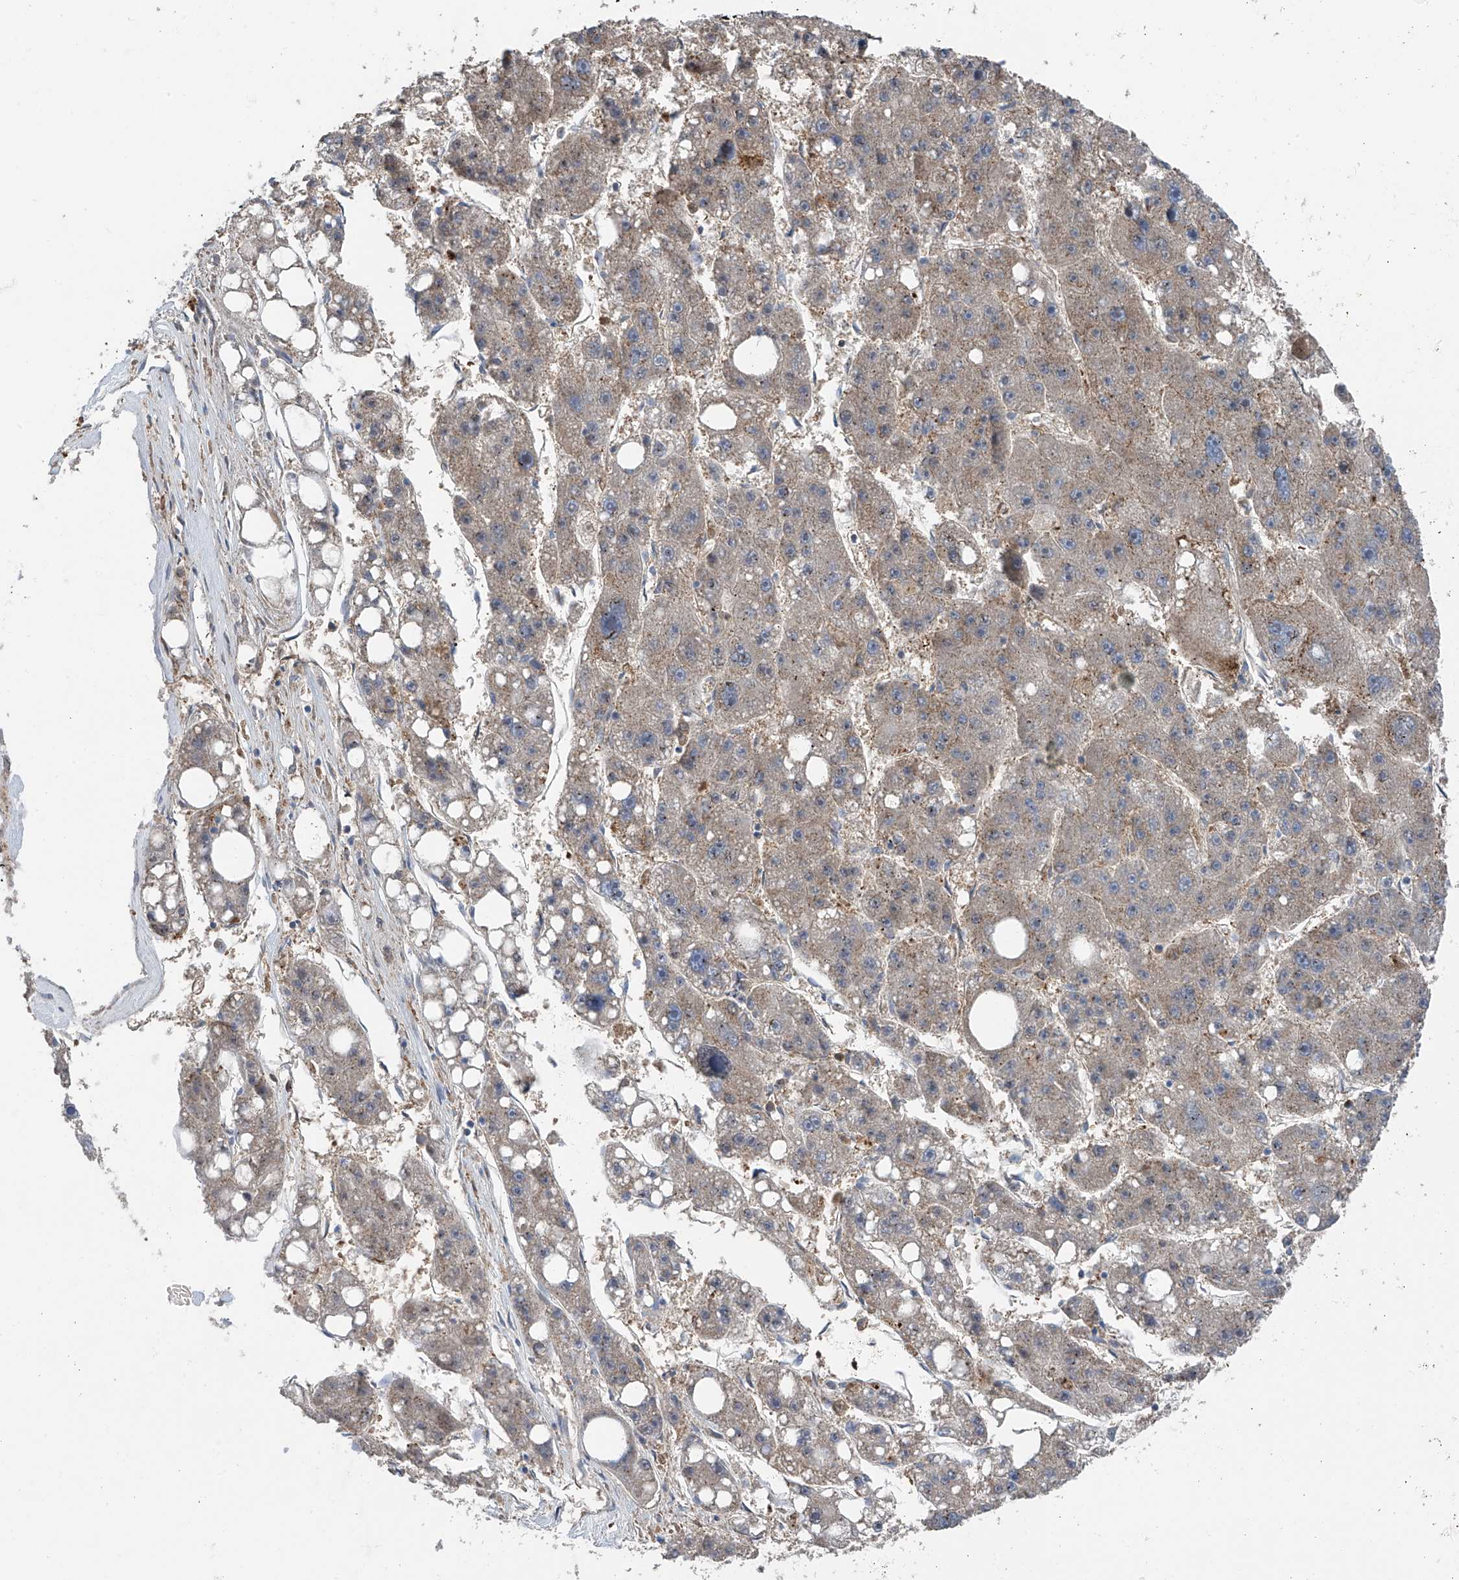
{"staining": {"intensity": "weak", "quantity": "<25%", "location": "cytoplasmic/membranous"}, "tissue": "liver cancer", "cell_type": "Tumor cells", "image_type": "cancer", "snomed": [{"axis": "morphology", "description": "Carcinoma, Hepatocellular, NOS"}, {"axis": "topography", "description": "Liver"}], "caption": "Tumor cells show no significant protein staining in hepatocellular carcinoma (liver). Nuclei are stained in blue.", "gene": "CHPF", "patient": {"sex": "female", "age": 61}}